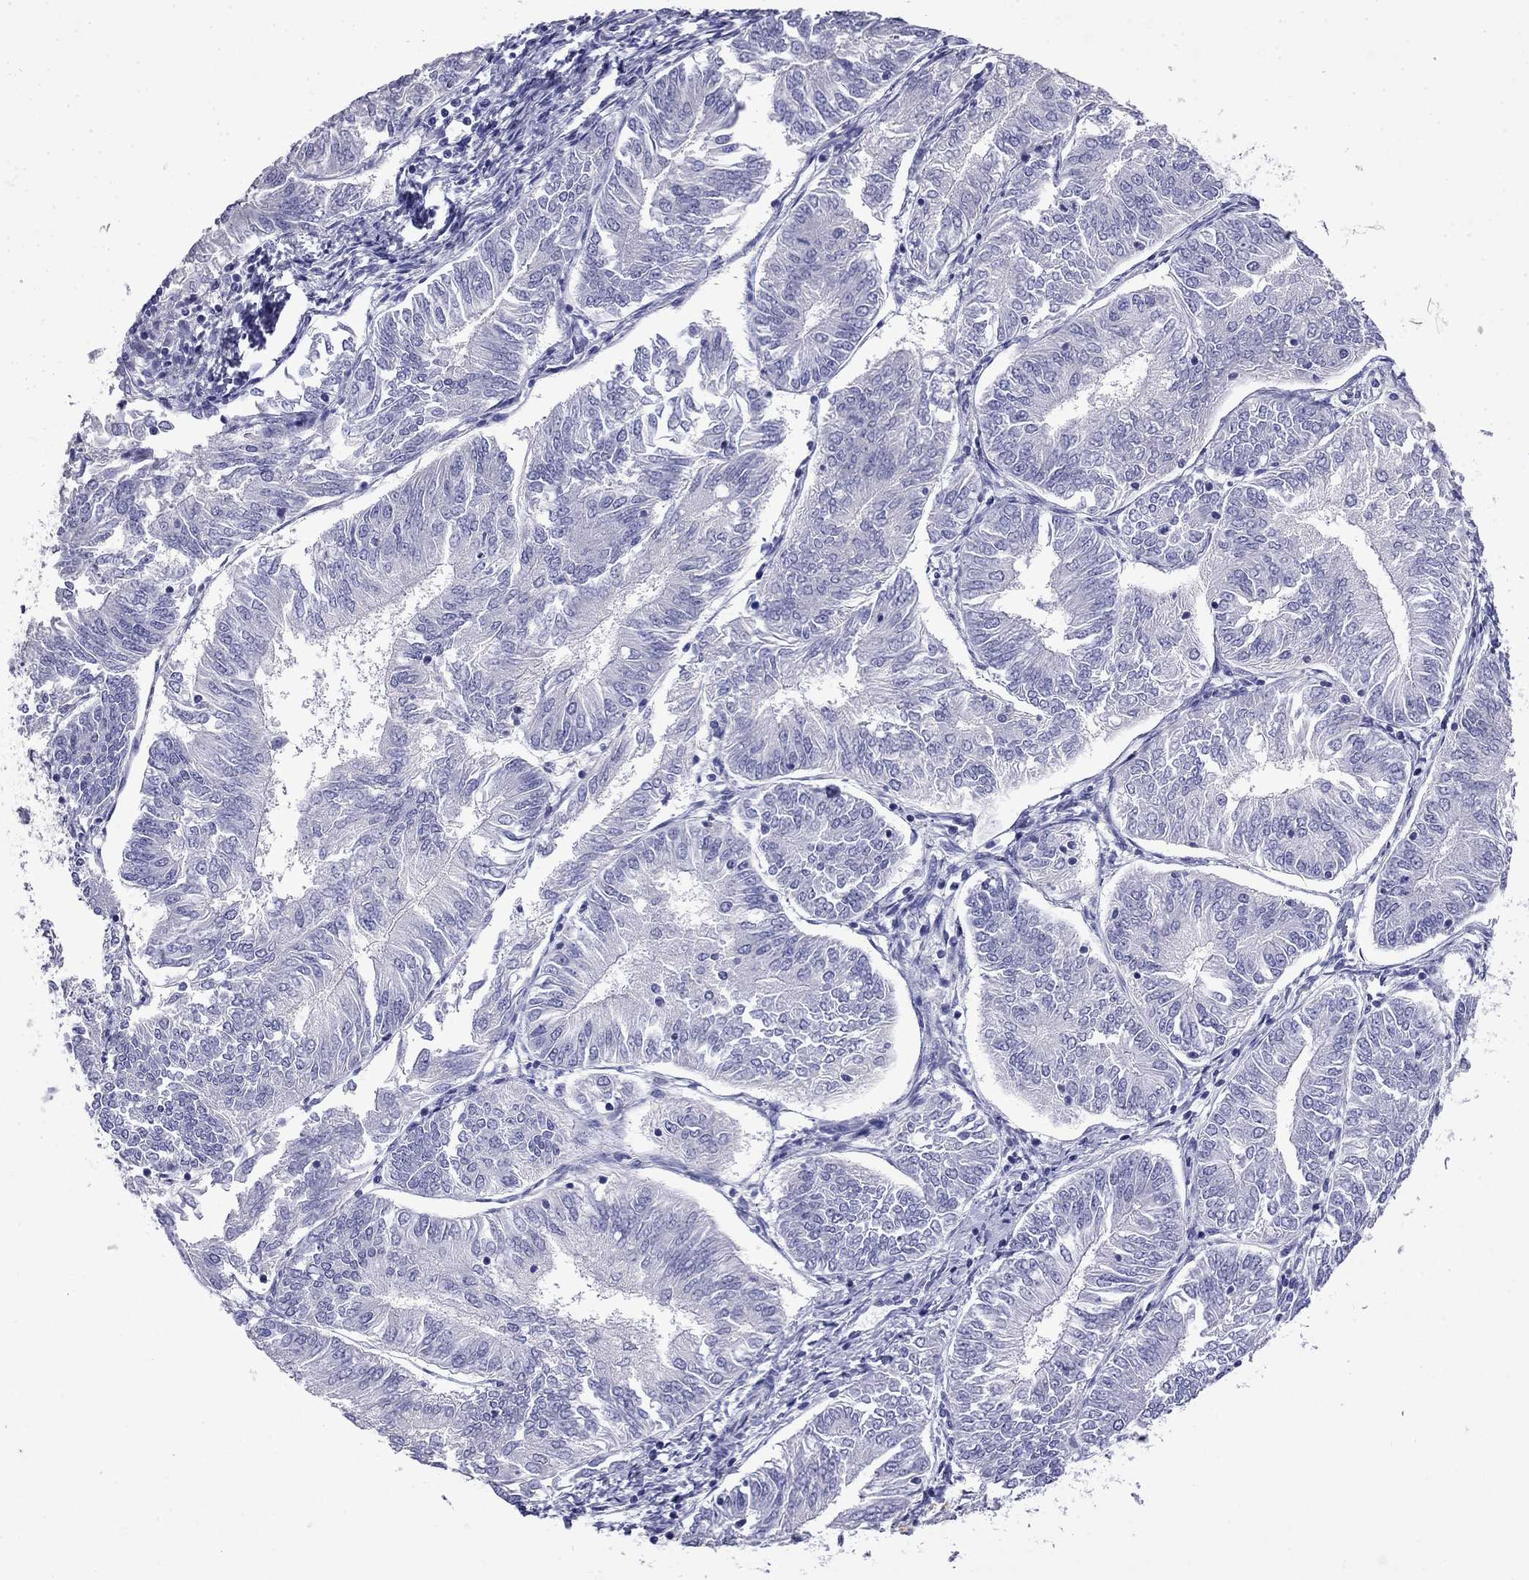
{"staining": {"intensity": "negative", "quantity": "none", "location": "none"}, "tissue": "endometrial cancer", "cell_type": "Tumor cells", "image_type": "cancer", "snomed": [{"axis": "morphology", "description": "Adenocarcinoma, NOS"}, {"axis": "topography", "description": "Endometrium"}], "caption": "An IHC histopathology image of endometrial cancer is shown. There is no staining in tumor cells of endometrial cancer.", "gene": "MYO15A", "patient": {"sex": "female", "age": 58}}